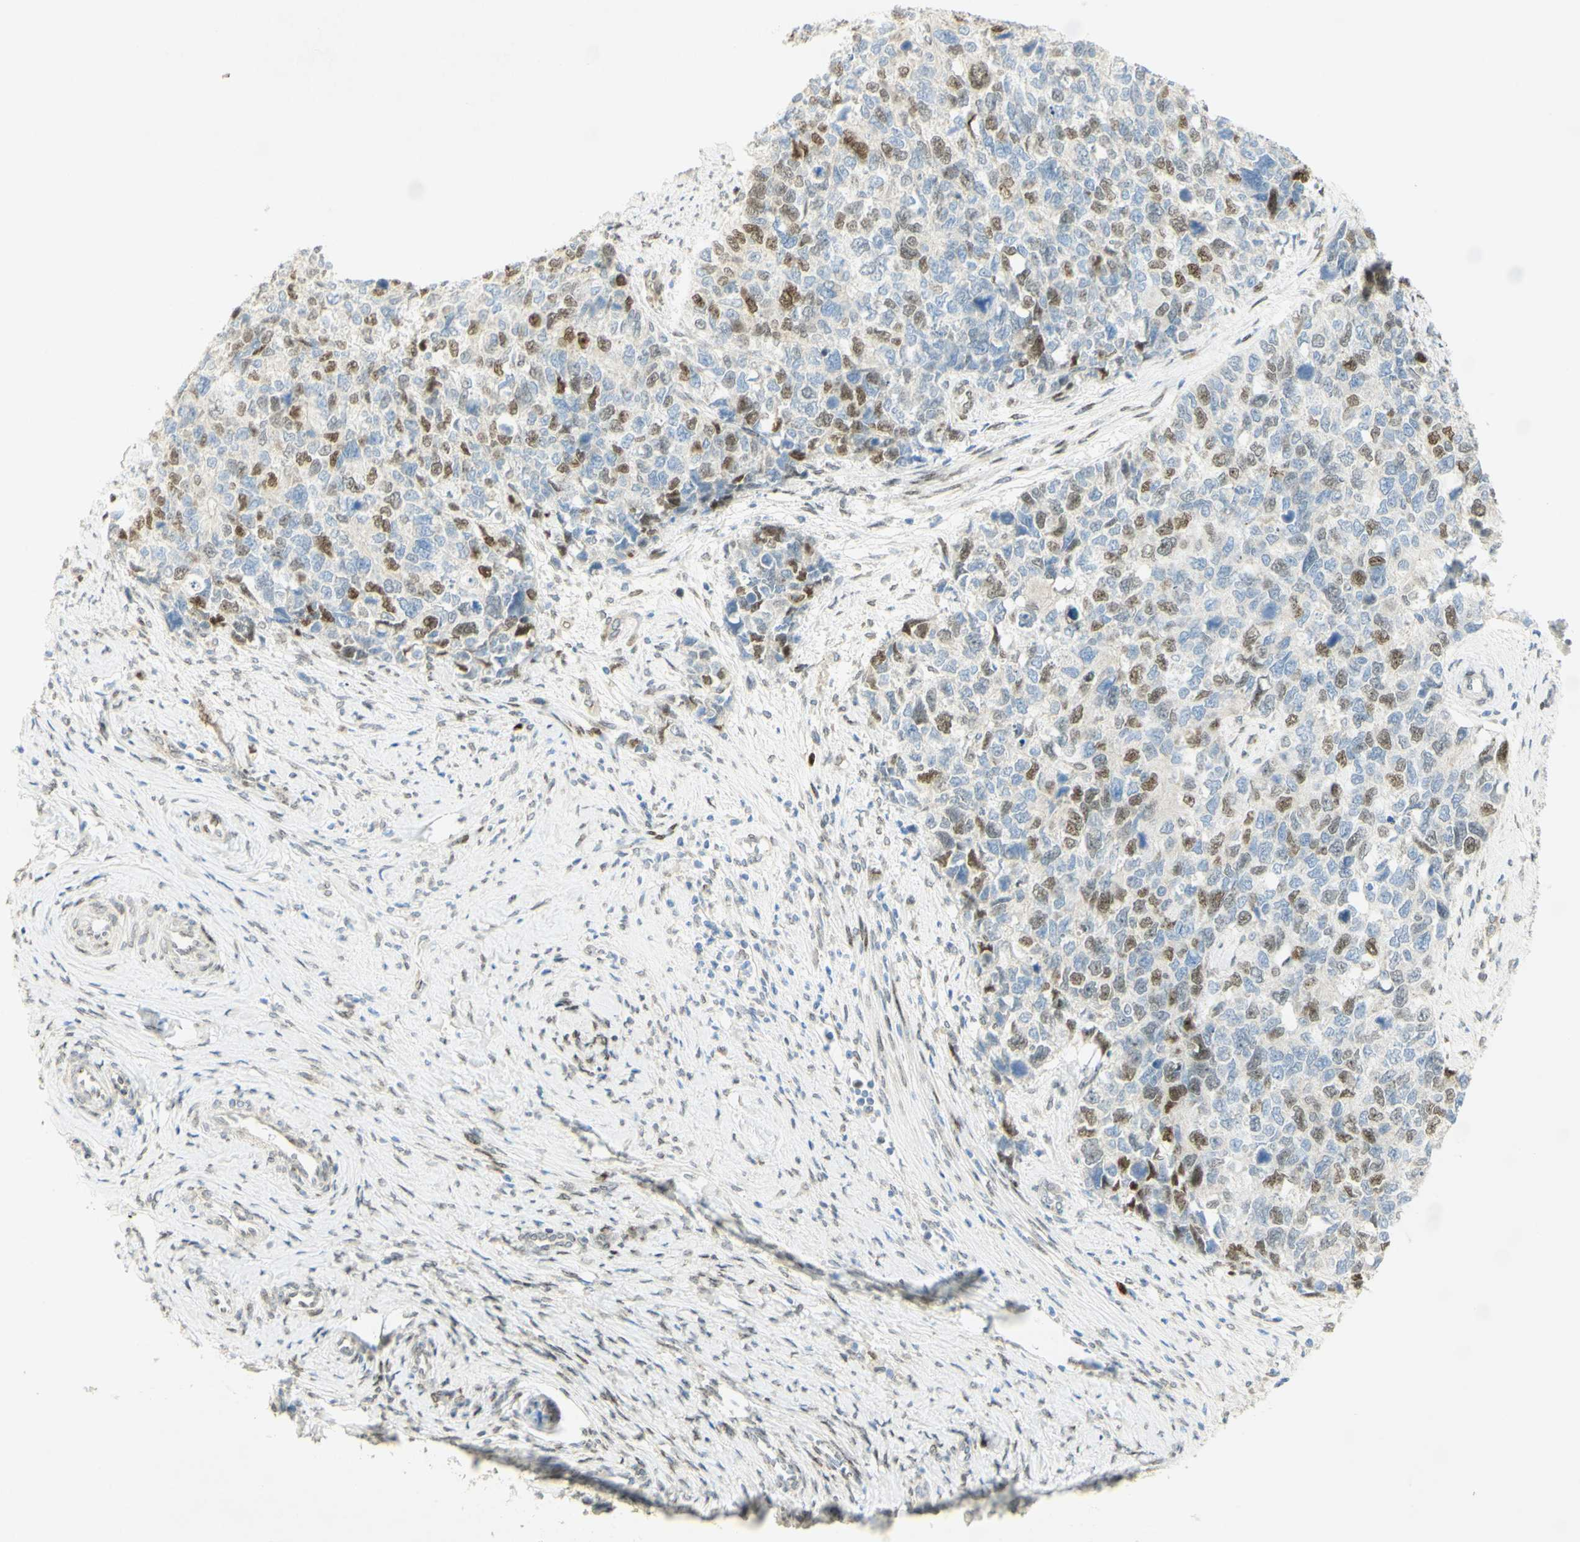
{"staining": {"intensity": "moderate", "quantity": "25%-75%", "location": "nuclear"}, "tissue": "cervical cancer", "cell_type": "Tumor cells", "image_type": "cancer", "snomed": [{"axis": "morphology", "description": "Squamous cell carcinoma, NOS"}, {"axis": "topography", "description": "Cervix"}], "caption": "Cervical squamous cell carcinoma stained with immunohistochemistry exhibits moderate nuclear expression in about 25%-75% of tumor cells.", "gene": "E2F1", "patient": {"sex": "female", "age": 63}}